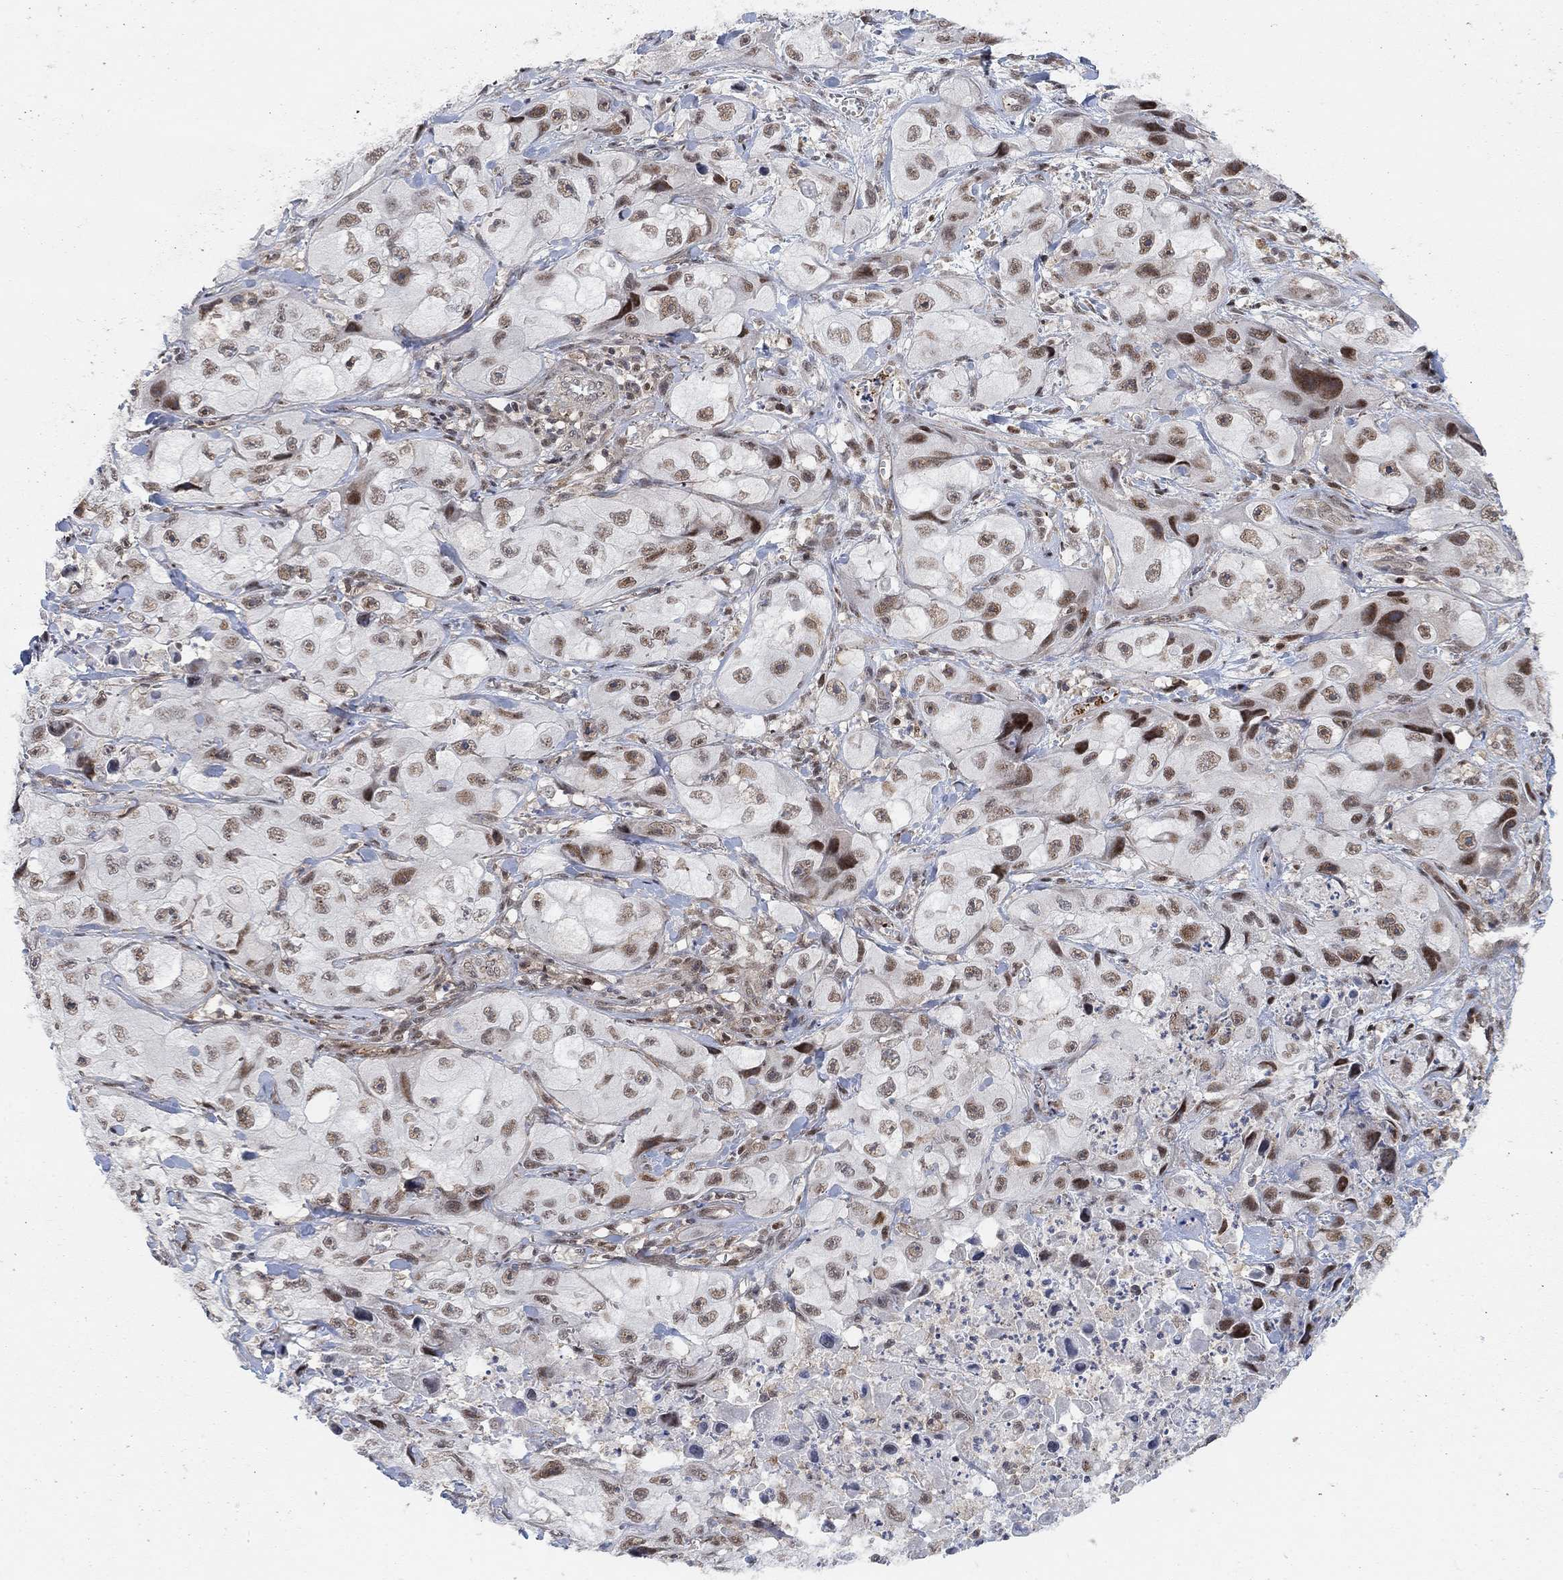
{"staining": {"intensity": "moderate", "quantity": ">75%", "location": "nuclear"}, "tissue": "skin cancer", "cell_type": "Tumor cells", "image_type": "cancer", "snomed": [{"axis": "morphology", "description": "Squamous cell carcinoma, NOS"}, {"axis": "topography", "description": "Skin"}, {"axis": "topography", "description": "Subcutis"}], "caption": "High-power microscopy captured an IHC histopathology image of skin cancer (squamous cell carcinoma), revealing moderate nuclear staining in approximately >75% of tumor cells. (Stains: DAB (3,3'-diaminobenzidine) in brown, nuclei in blue, Microscopy: brightfield microscopy at high magnification).", "gene": "PWWP2B", "patient": {"sex": "male", "age": 73}}